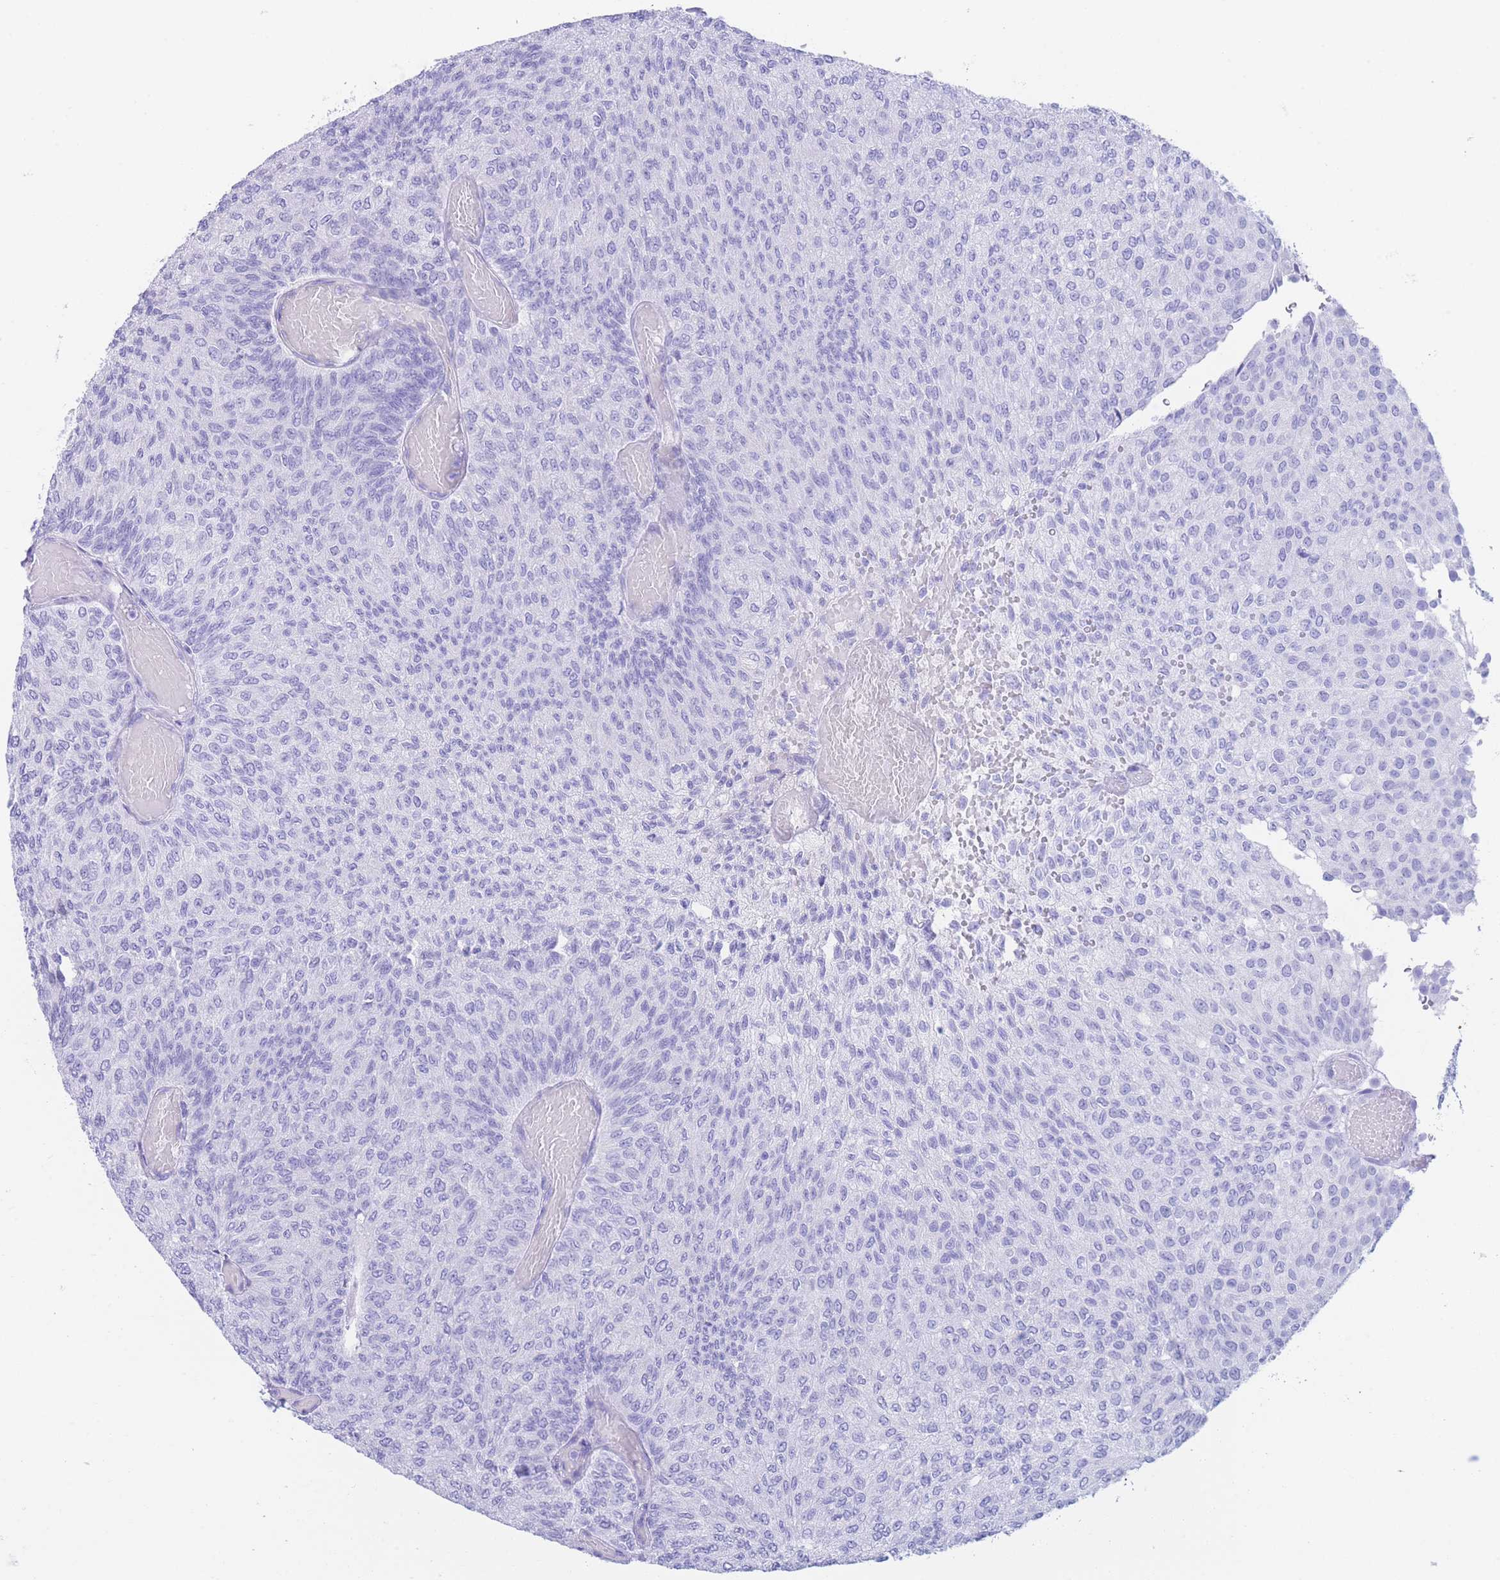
{"staining": {"intensity": "negative", "quantity": "none", "location": "none"}, "tissue": "urothelial cancer", "cell_type": "Tumor cells", "image_type": "cancer", "snomed": [{"axis": "morphology", "description": "Urothelial carcinoma, Low grade"}, {"axis": "topography", "description": "Urinary bladder"}], "caption": "Immunohistochemistry photomicrograph of neoplastic tissue: human low-grade urothelial carcinoma stained with DAB displays no significant protein expression in tumor cells.", "gene": "SLCO1B3", "patient": {"sex": "male", "age": 78}}